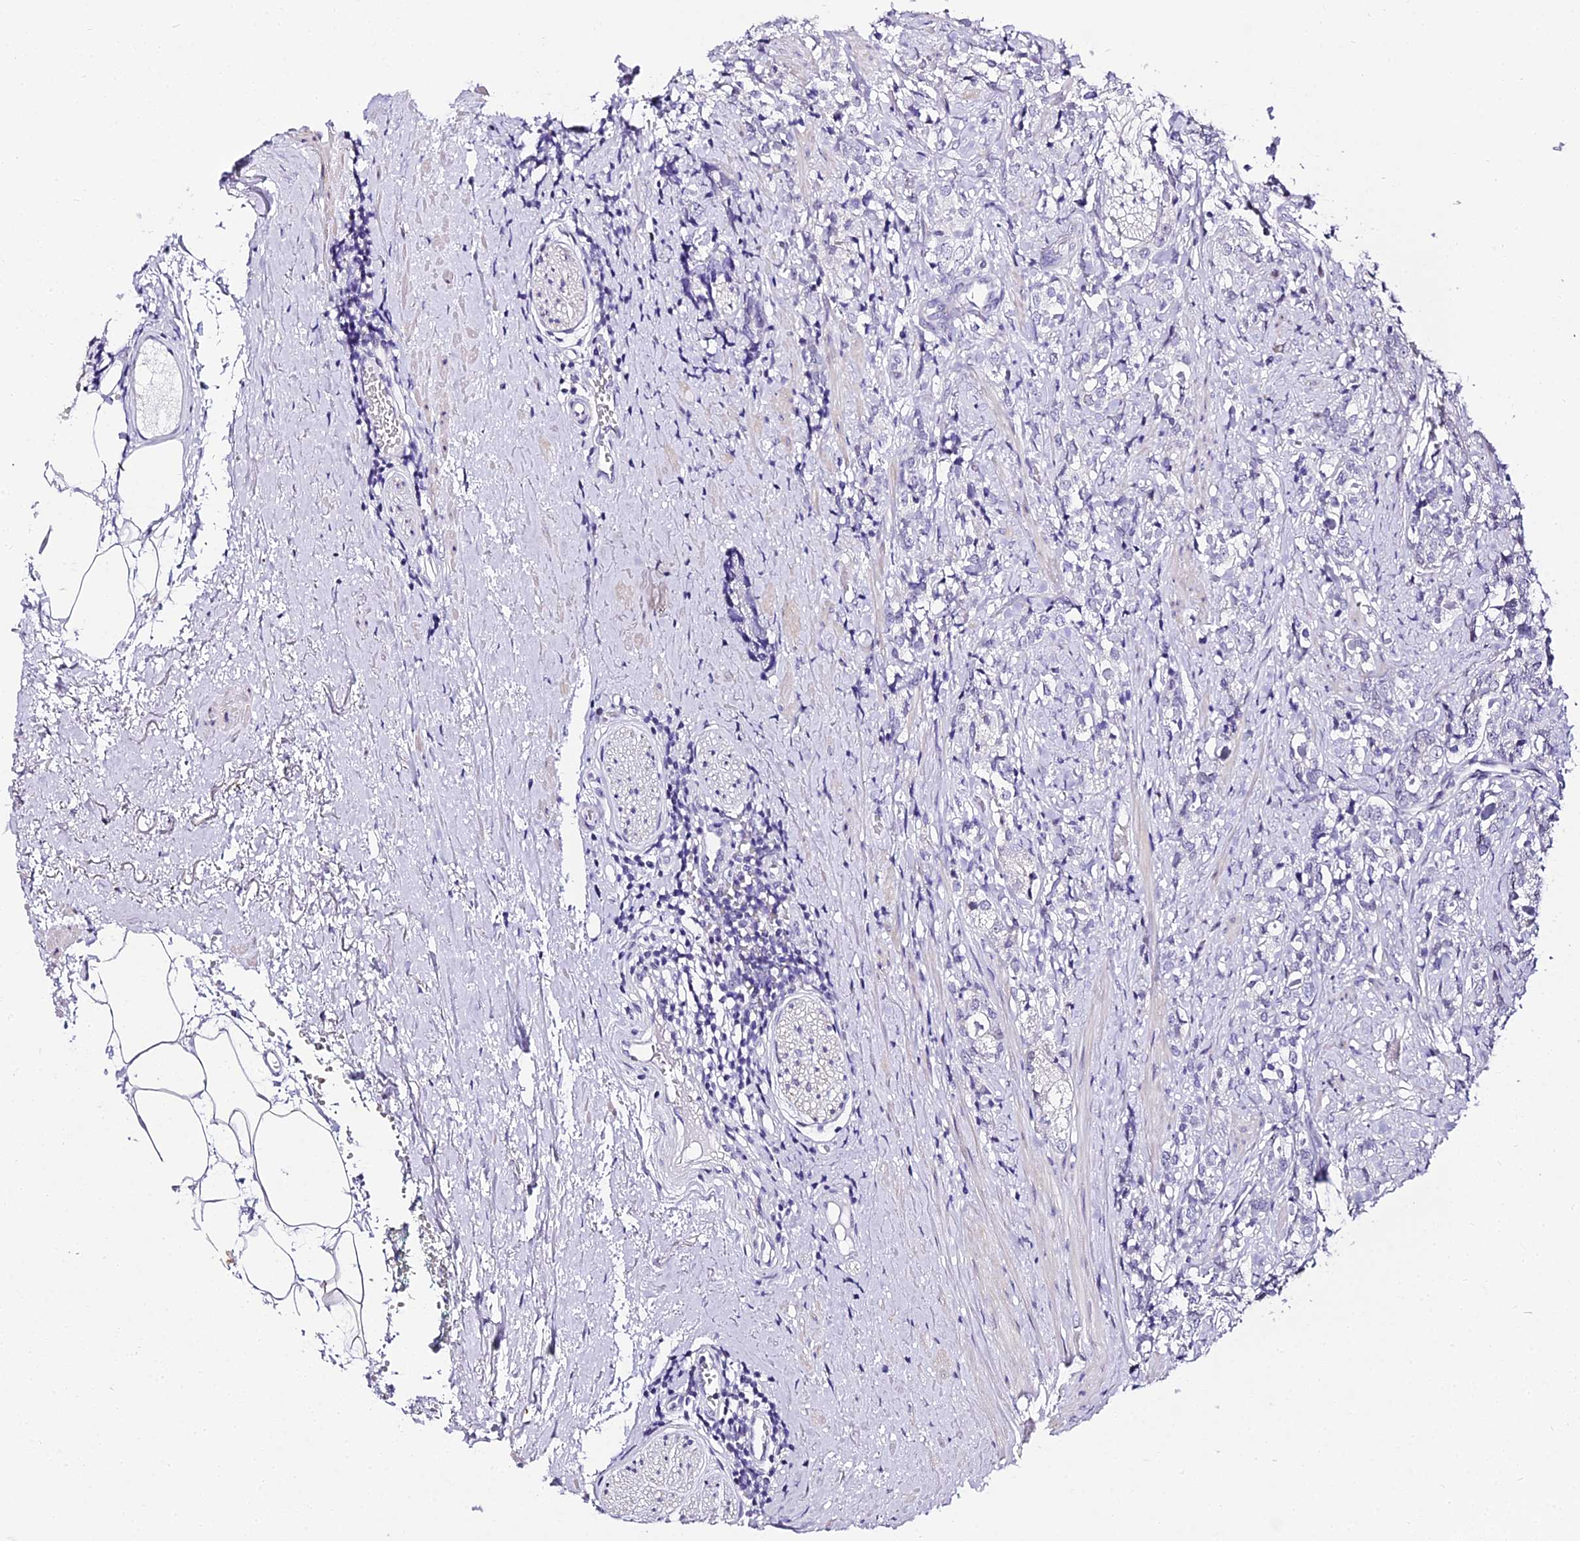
{"staining": {"intensity": "negative", "quantity": "none", "location": "none"}, "tissue": "prostate cancer", "cell_type": "Tumor cells", "image_type": "cancer", "snomed": [{"axis": "morphology", "description": "Adenocarcinoma, High grade"}, {"axis": "topography", "description": "Prostate"}], "caption": "Prostate cancer (high-grade adenocarcinoma) was stained to show a protein in brown. There is no significant staining in tumor cells.", "gene": "ABHD14A-ACY1", "patient": {"sex": "male", "age": 69}}